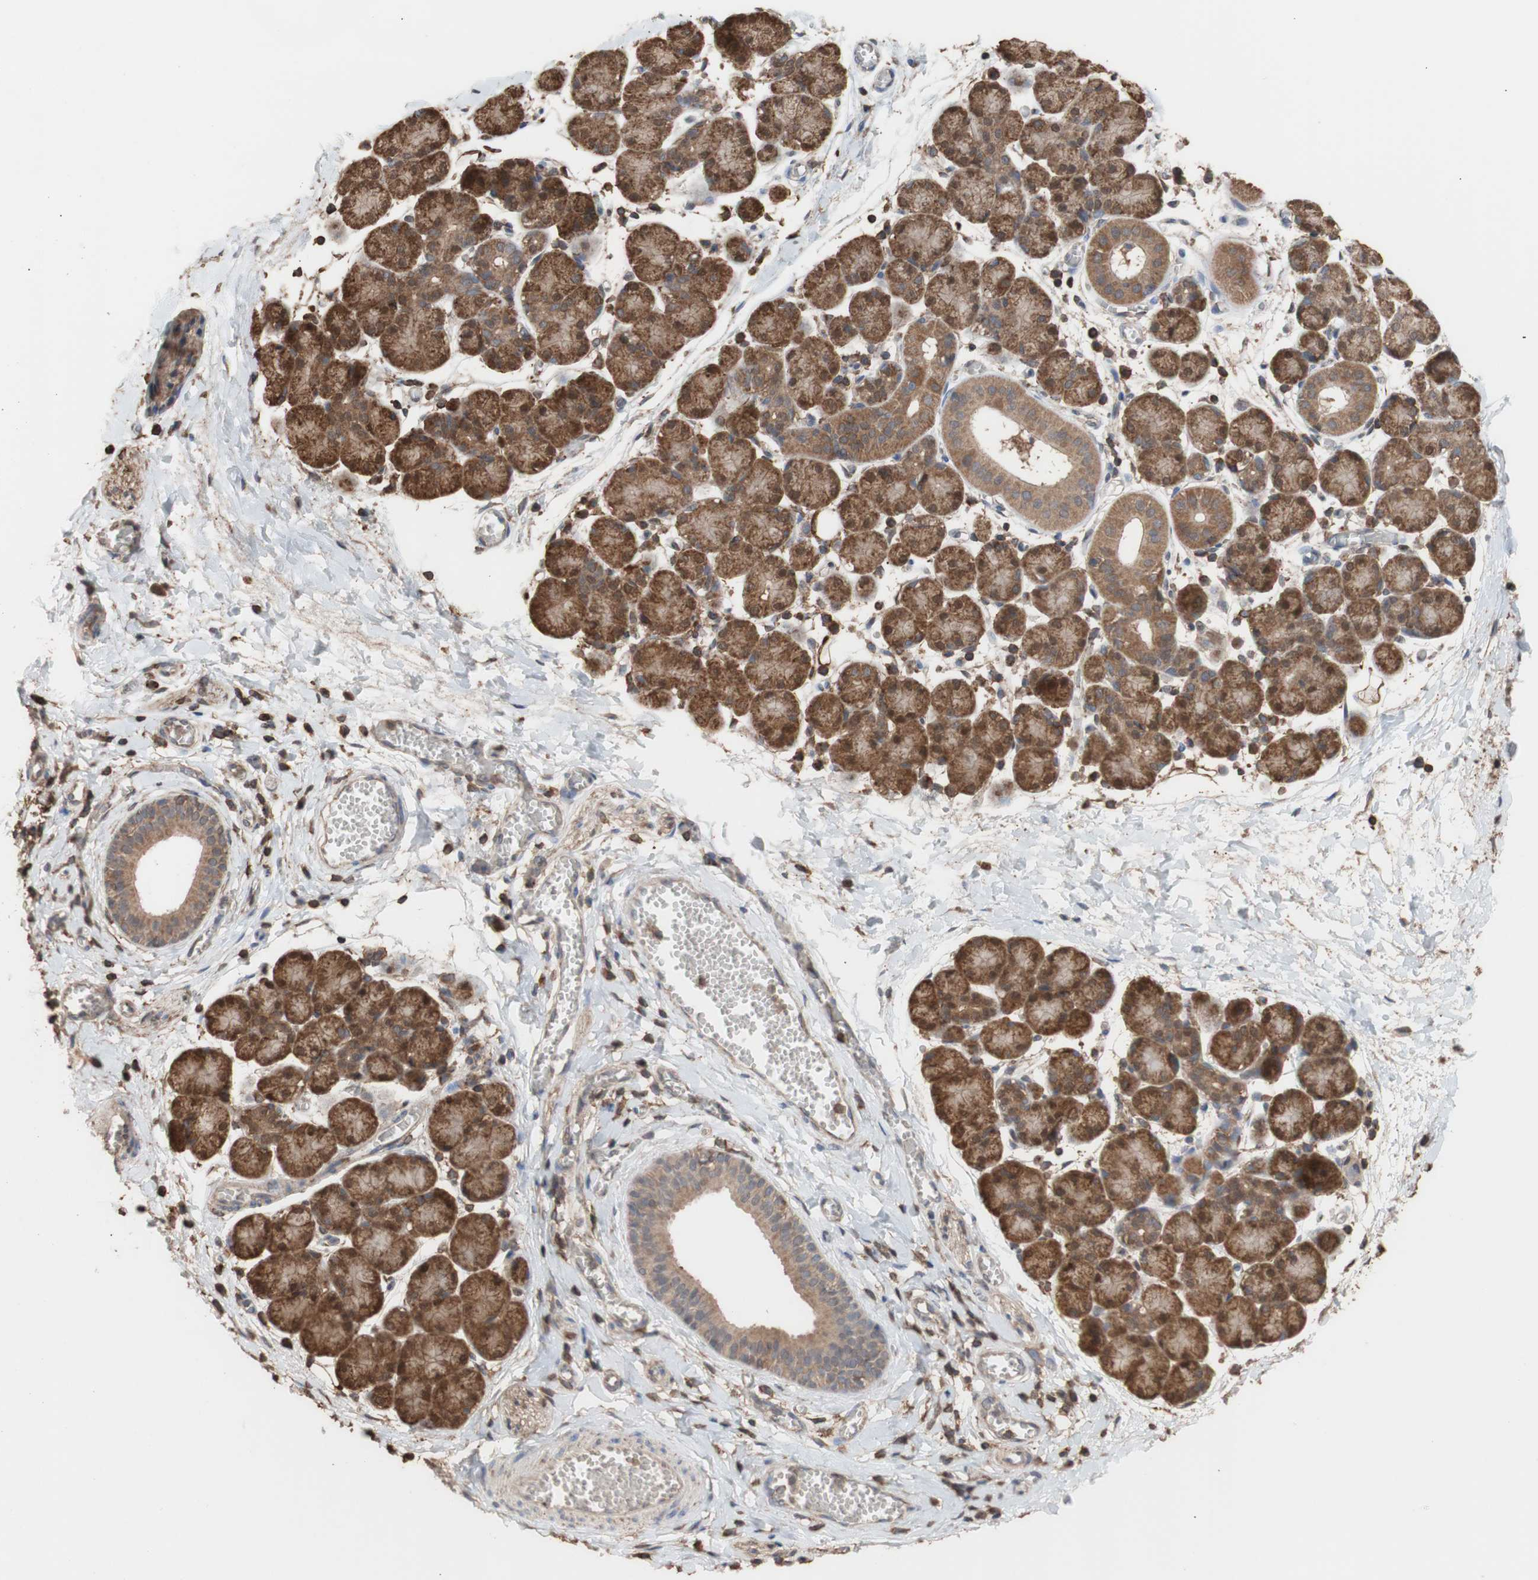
{"staining": {"intensity": "moderate", "quantity": ">75%", "location": "cytoplasmic/membranous,nuclear"}, "tissue": "salivary gland", "cell_type": "Glandular cells", "image_type": "normal", "snomed": [{"axis": "morphology", "description": "Normal tissue, NOS"}, {"axis": "morphology", "description": "Inflammation, NOS"}, {"axis": "topography", "description": "Lymph node"}, {"axis": "topography", "description": "Salivary gland"}], "caption": "IHC photomicrograph of normal salivary gland stained for a protein (brown), which shows medium levels of moderate cytoplasmic/membranous,nuclear expression in about >75% of glandular cells.", "gene": "ALDH9A1", "patient": {"sex": "male", "age": 3}}